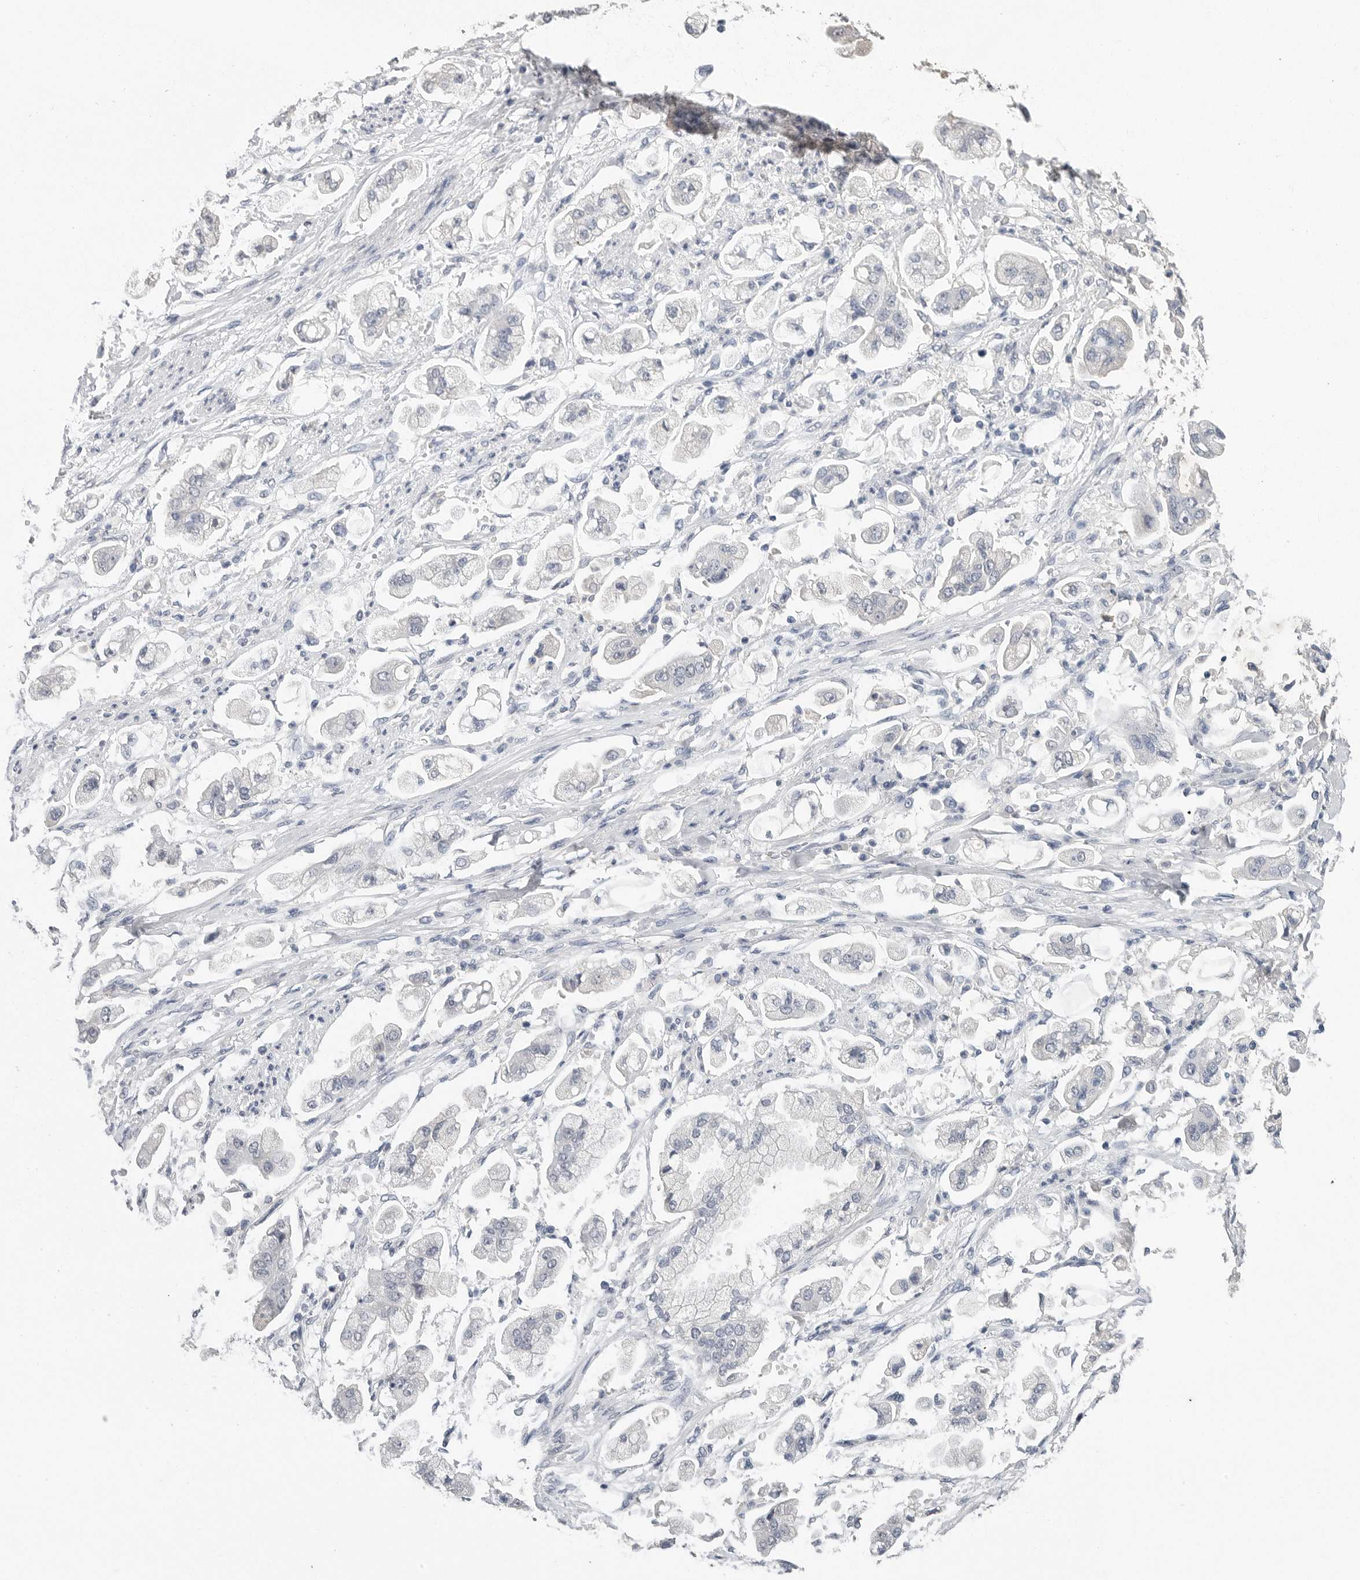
{"staining": {"intensity": "negative", "quantity": "none", "location": "none"}, "tissue": "stomach cancer", "cell_type": "Tumor cells", "image_type": "cancer", "snomed": [{"axis": "morphology", "description": "Adenocarcinoma, NOS"}, {"axis": "topography", "description": "Stomach"}], "caption": "Immunohistochemistry photomicrograph of human adenocarcinoma (stomach) stained for a protein (brown), which displays no positivity in tumor cells. Nuclei are stained in blue.", "gene": "FABP6", "patient": {"sex": "male", "age": 62}}